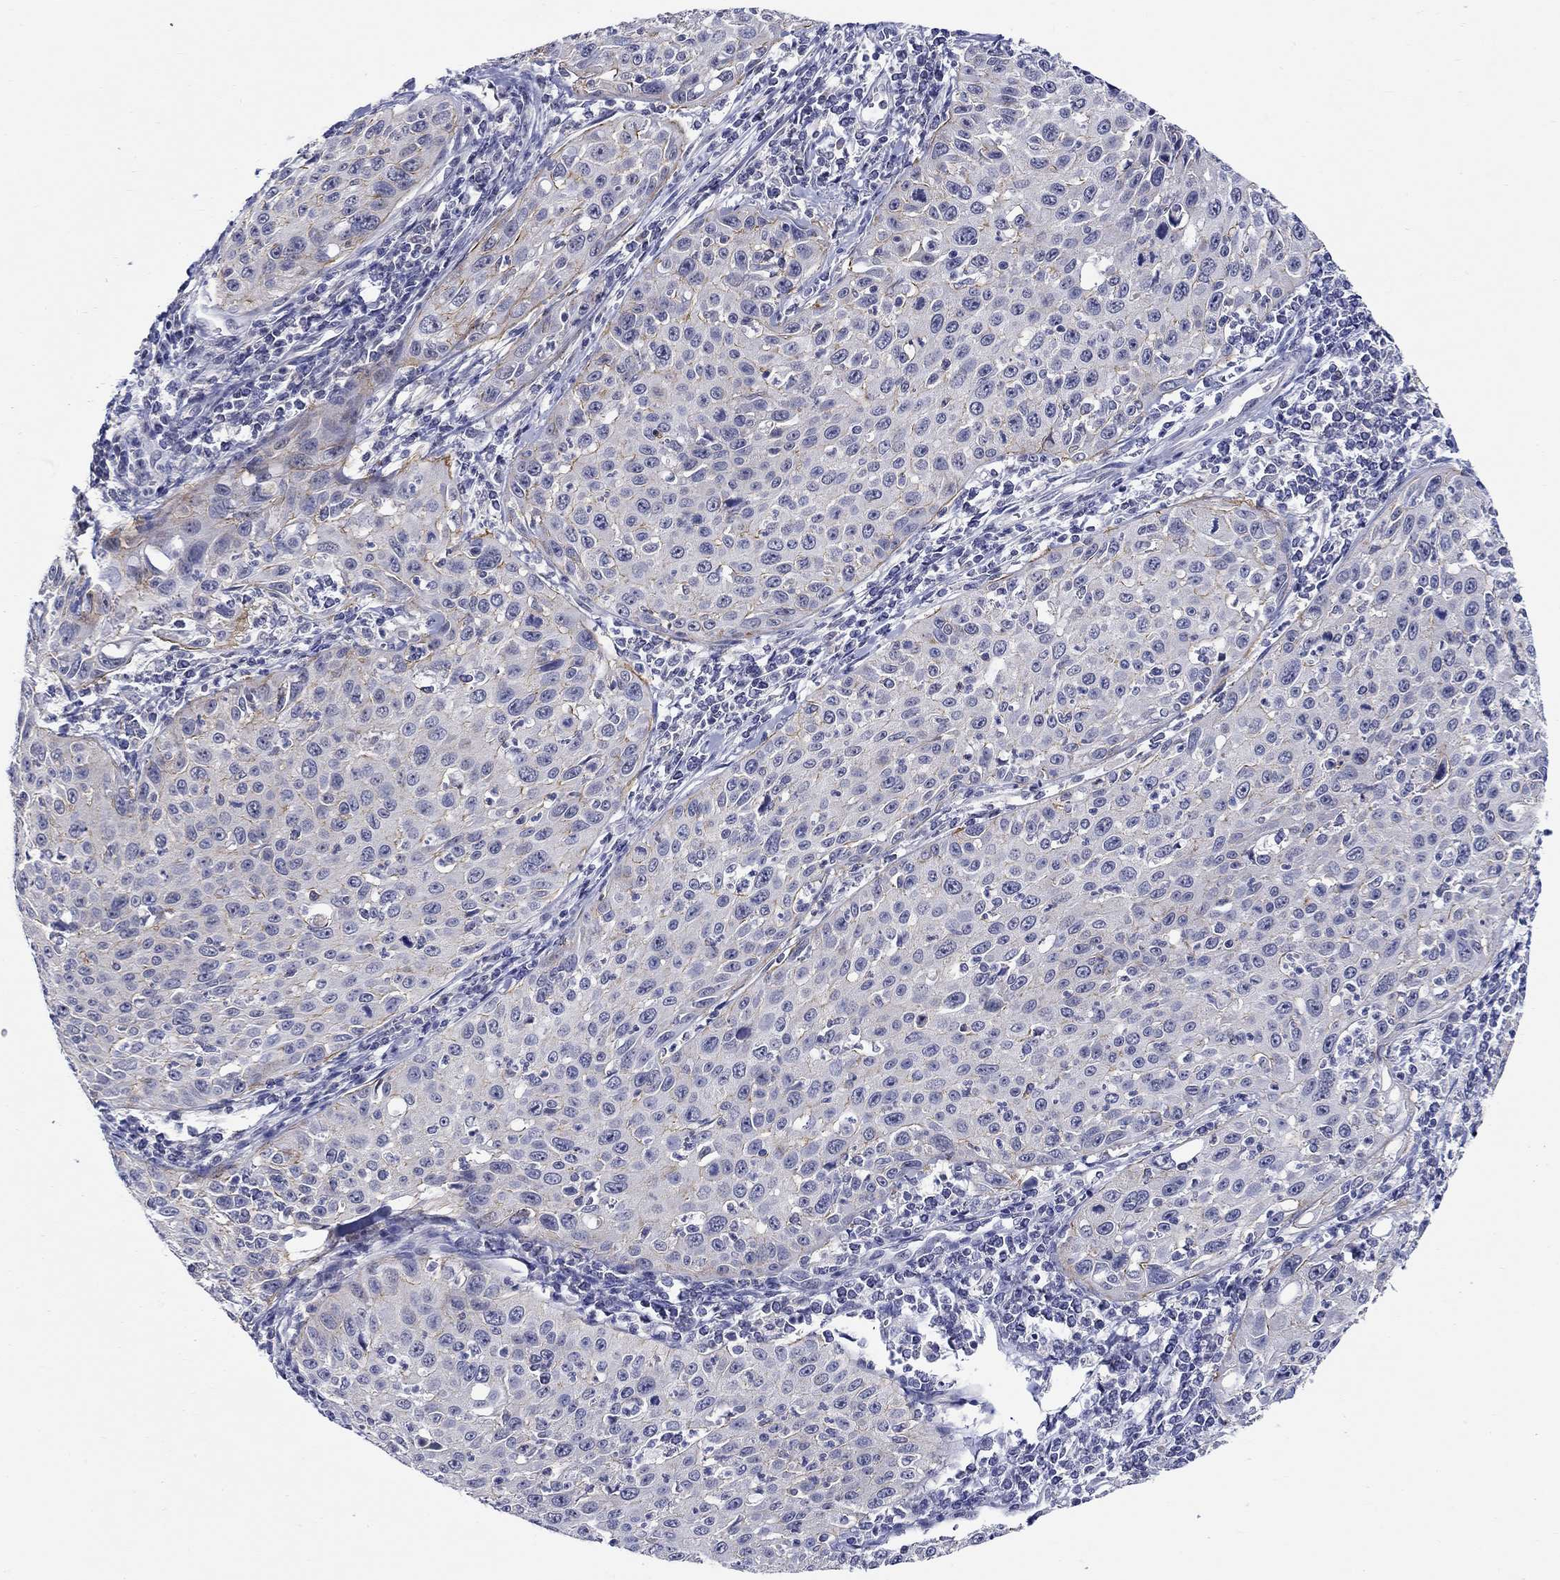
{"staining": {"intensity": "moderate", "quantity": "<25%", "location": "cytoplasmic/membranous"}, "tissue": "cervical cancer", "cell_type": "Tumor cells", "image_type": "cancer", "snomed": [{"axis": "morphology", "description": "Squamous cell carcinoma, NOS"}, {"axis": "topography", "description": "Cervix"}], "caption": "Immunohistochemistry micrograph of human squamous cell carcinoma (cervical) stained for a protein (brown), which demonstrates low levels of moderate cytoplasmic/membranous expression in about <25% of tumor cells.", "gene": "SLC30A3", "patient": {"sex": "female", "age": 26}}